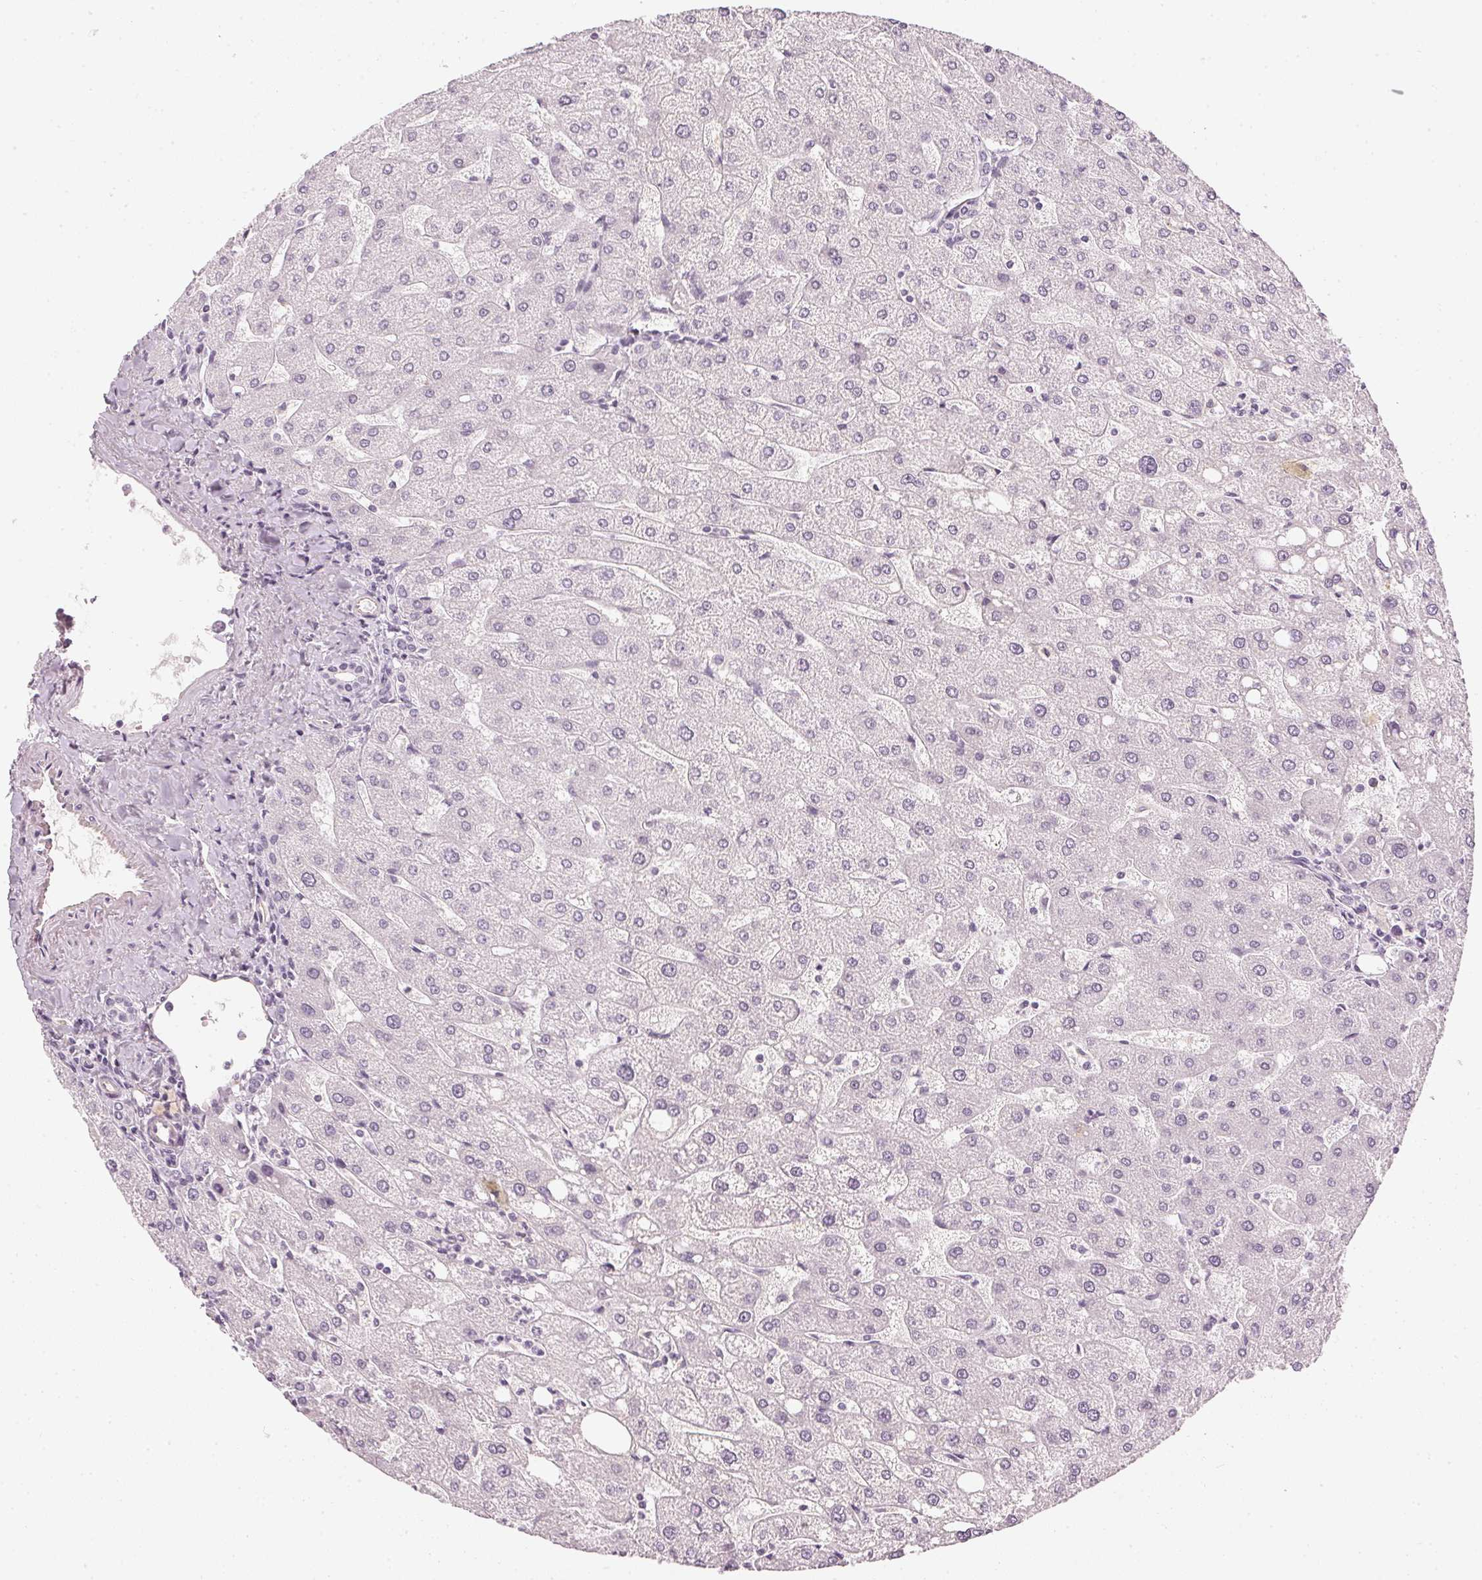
{"staining": {"intensity": "negative", "quantity": "none", "location": "none"}, "tissue": "liver", "cell_type": "Cholangiocytes", "image_type": "normal", "snomed": [{"axis": "morphology", "description": "Normal tissue, NOS"}, {"axis": "topography", "description": "Liver"}], "caption": "Image shows no significant protein positivity in cholangiocytes of benign liver.", "gene": "APLP1", "patient": {"sex": "male", "age": 67}}